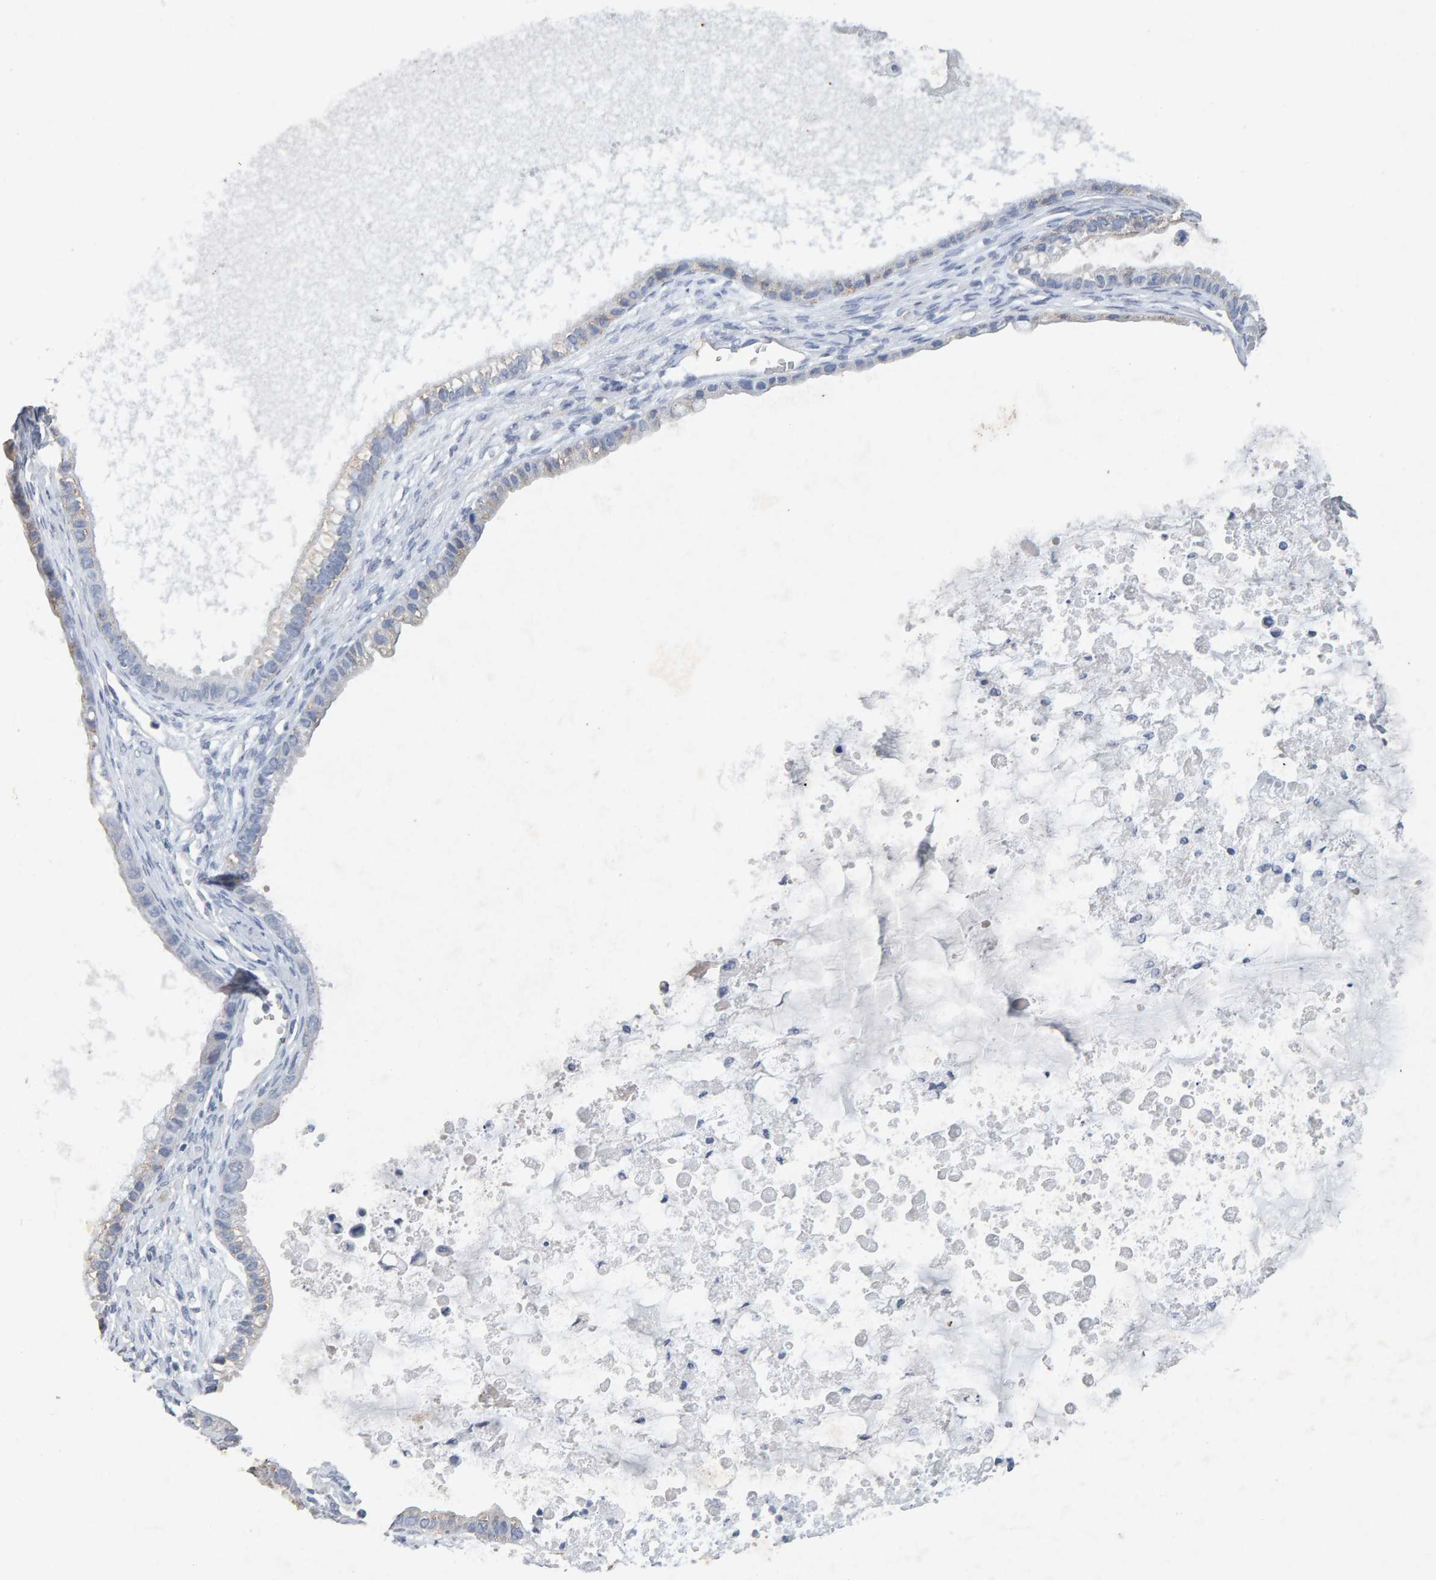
{"staining": {"intensity": "negative", "quantity": "none", "location": "none"}, "tissue": "ovarian cancer", "cell_type": "Tumor cells", "image_type": "cancer", "snomed": [{"axis": "morphology", "description": "Cystadenocarcinoma, mucinous, NOS"}, {"axis": "topography", "description": "Ovary"}], "caption": "There is no significant staining in tumor cells of mucinous cystadenocarcinoma (ovarian). (DAB immunohistochemistry visualized using brightfield microscopy, high magnification).", "gene": "PTPRM", "patient": {"sex": "female", "age": 80}}